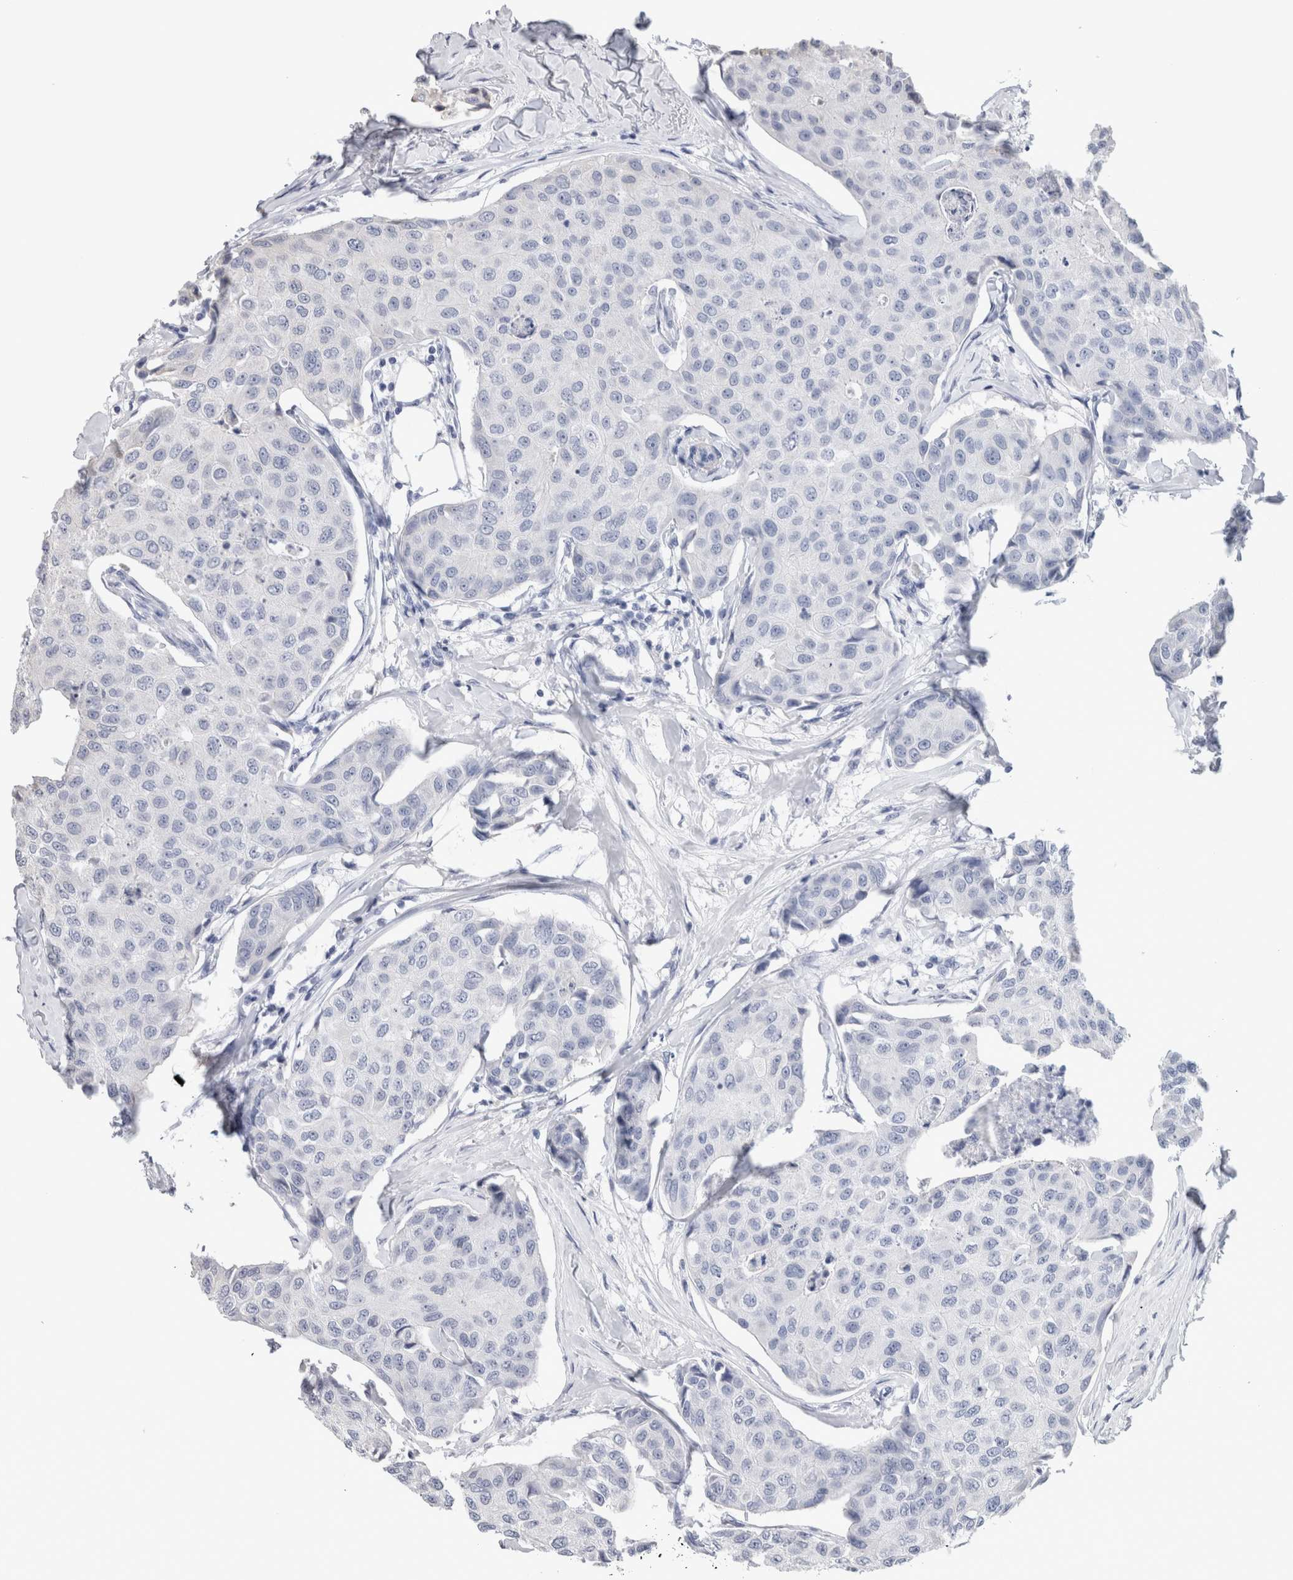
{"staining": {"intensity": "negative", "quantity": "none", "location": "none"}, "tissue": "breast cancer", "cell_type": "Tumor cells", "image_type": "cancer", "snomed": [{"axis": "morphology", "description": "Duct carcinoma"}, {"axis": "topography", "description": "Breast"}], "caption": "Tumor cells are negative for brown protein staining in intraductal carcinoma (breast).", "gene": "SMAP2", "patient": {"sex": "female", "age": 80}}